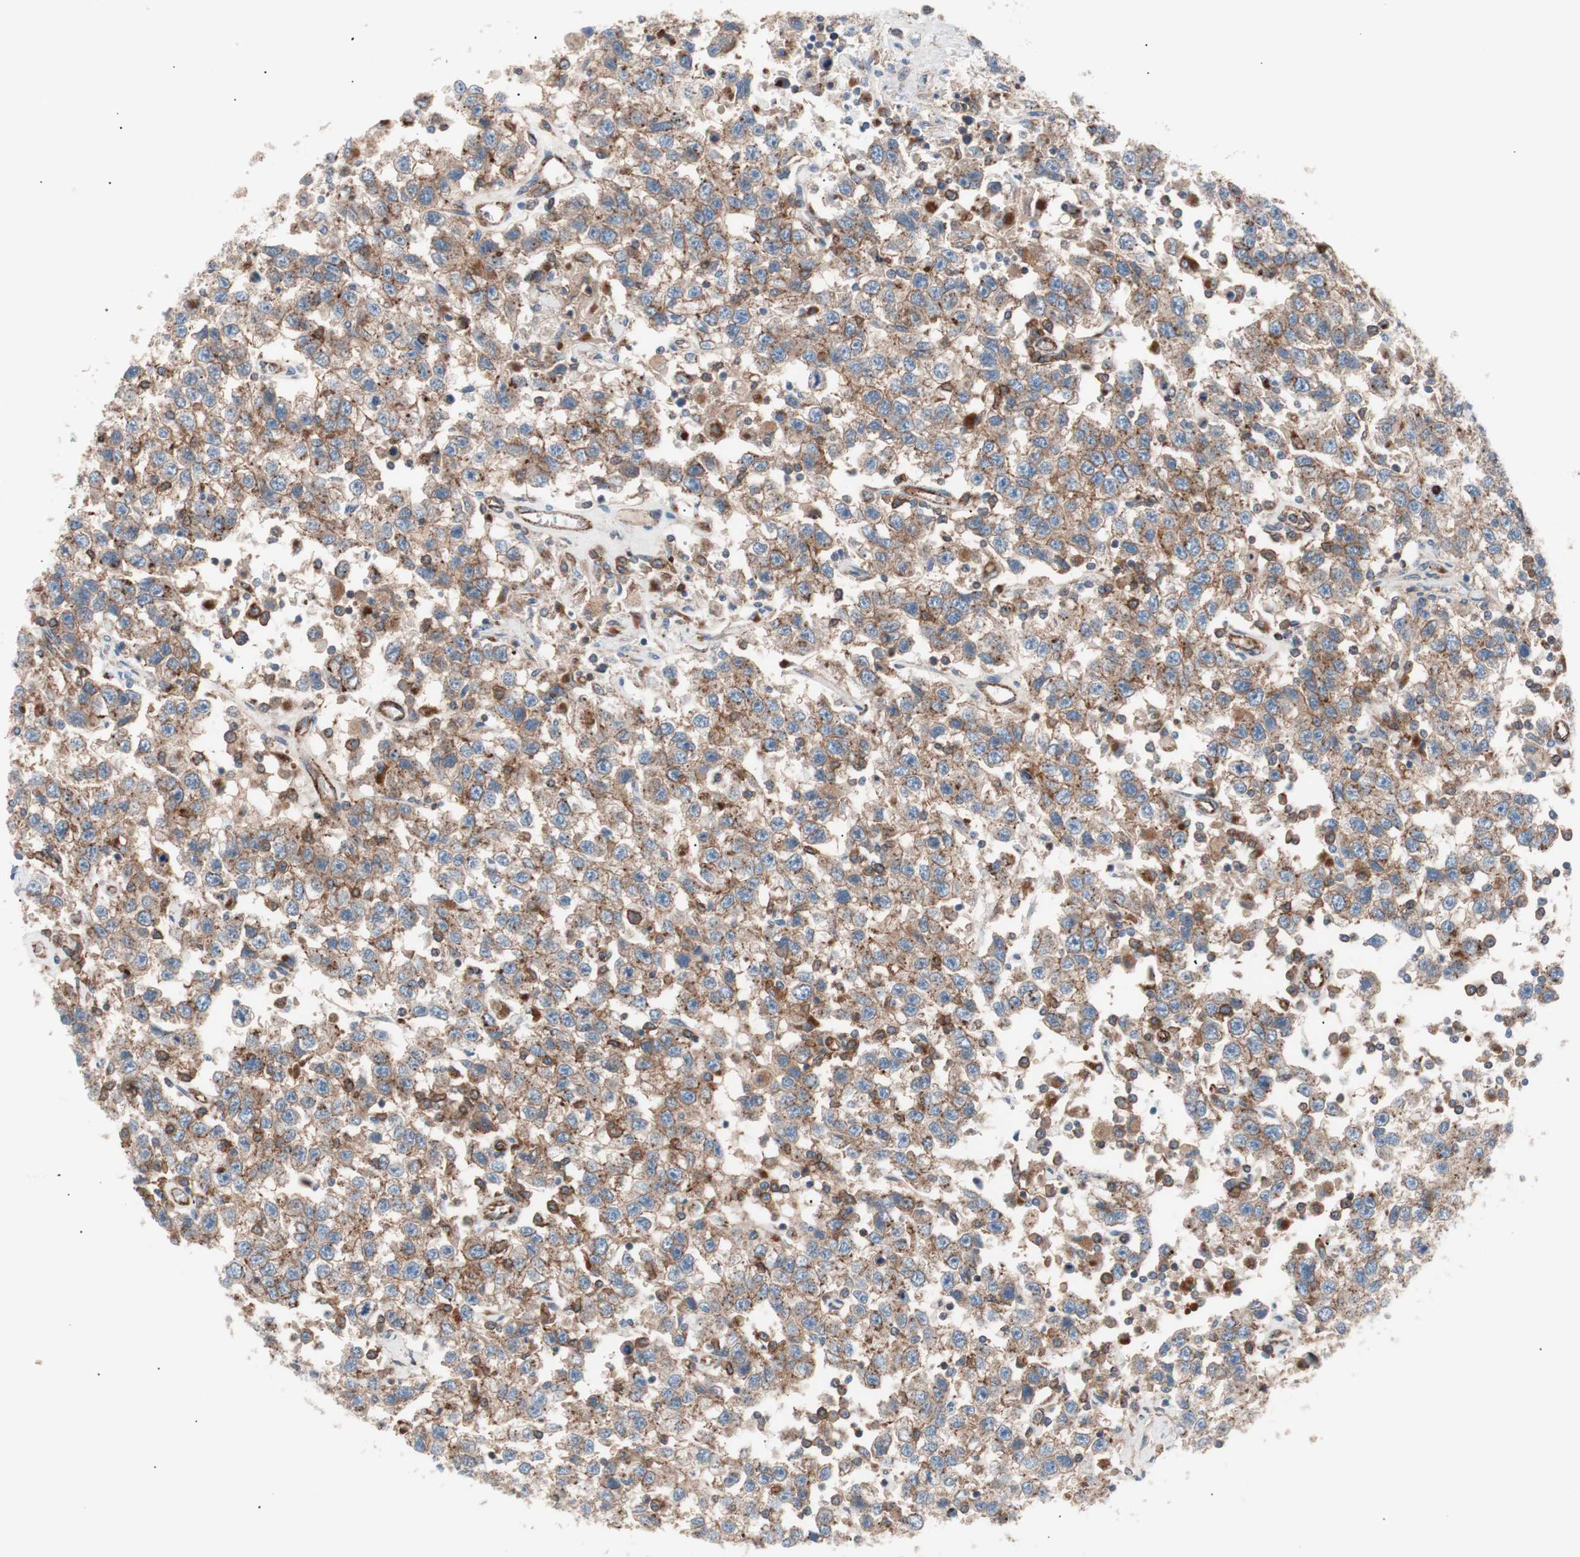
{"staining": {"intensity": "moderate", "quantity": ">75%", "location": "cytoplasmic/membranous"}, "tissue": "testis cancer", "cell_type": "Tumor cells", "image_type": "cancer", "snomed": [{"axis": "morphology", "description": "Seminoma, NOS"}, {"axis": "topography", "description": "Testis"}], "caption": "Tumor cells show medium levels of moderate cytoplasmic/membranous expression in approximately >75% of cells in testis cancer (seminoma).", "gene": "FLOT2", "patient": {"sex": "male", "age": 41}}